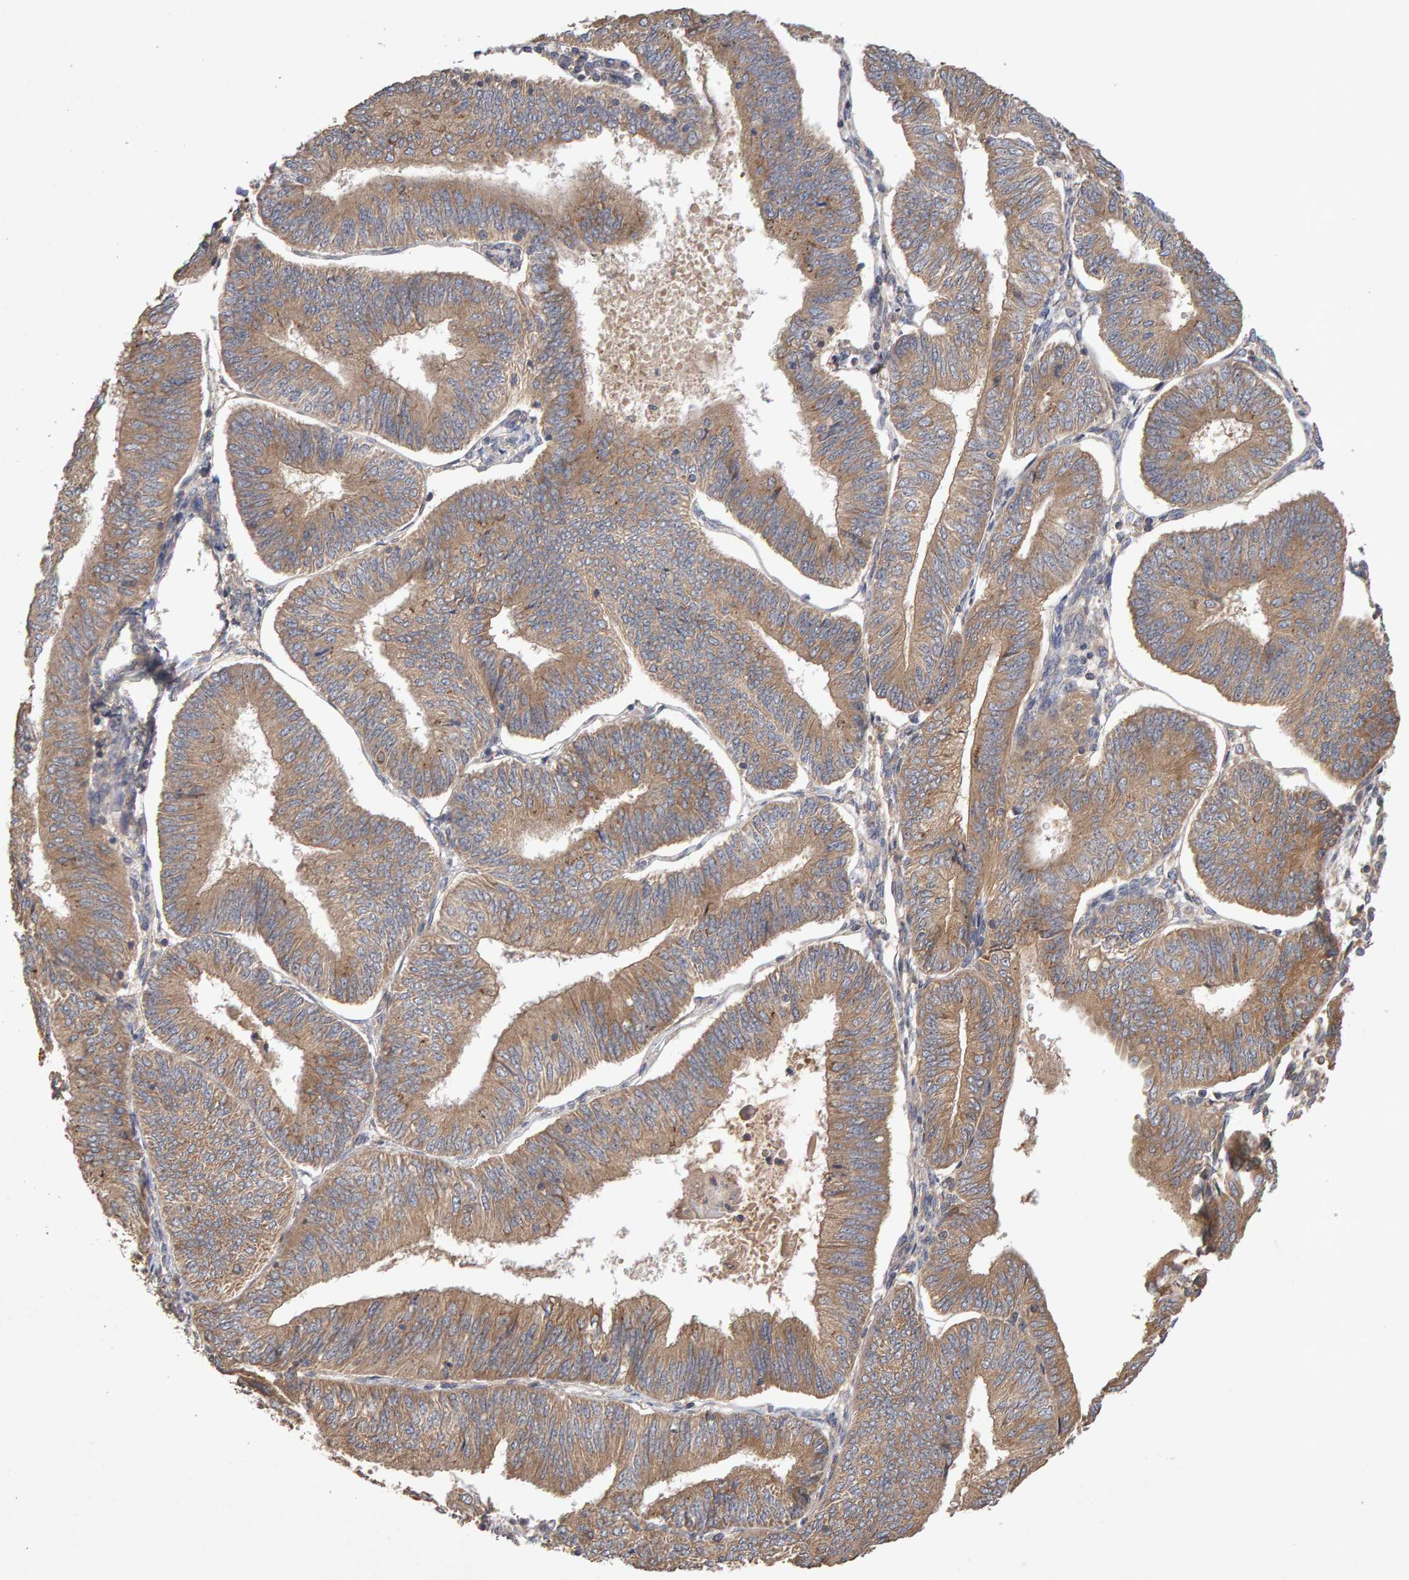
{"staining": {"intensity": "moderate", "quantity": ">75%", "location": "cytoplasmic/membranous"}, "tissue": "endometrial cancer", "cell_type": "Tumor cells", "image_type": "cancer", "snomed": [{"axis": "morphology", "description": "Adenocarcinoma, NOS"}, {"axis": "topography", "description": "Endometrium"}], "caption": "Endometrial adenocarcinoma stained with immunohistochemistry (IHC) exhibits moderate cytoplasmic/membranous positivity in about >75% of tumor cells.", "gene": "RNF19A", "patient": {"sex": "female", "age": 58}}